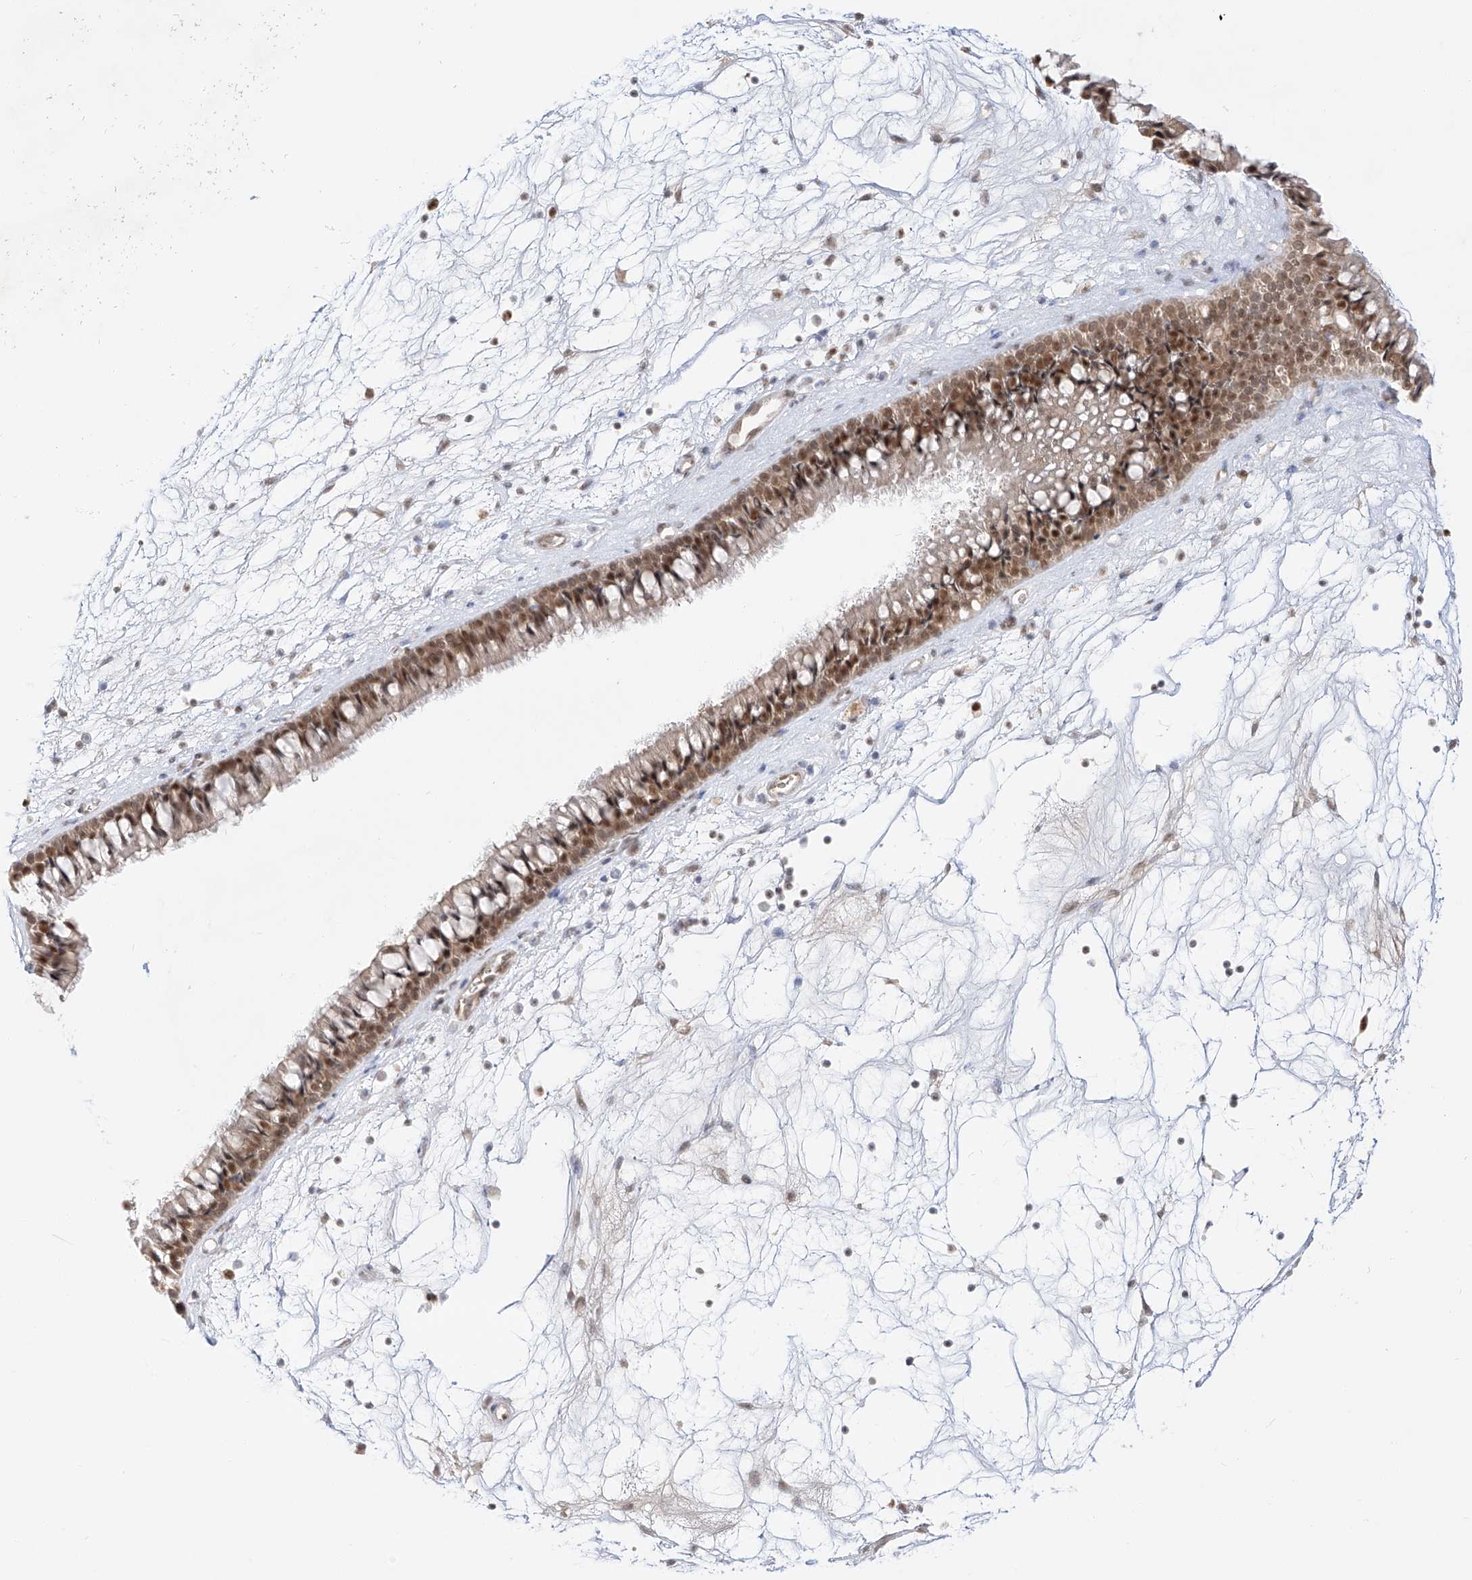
{"staining": {"intensity": "moderate", "quantity": ">75%", "location": "nuclear"}, "tissue": "nasopharynx", "cell_type": "Respiratory epithelial cells", "image_type": "normal", "snomed": [{"axis": "morphology", "description": "Normal tissue, NOS"}, {"axis": "topography", "description": "Nasopharynx"}], "caption": "The photomicrograph shows immunohistochemical staining of benign nasopharynx. There is moderate nuclear staining is present in about >75% of respiratory epithelial cells.", "gene": "POGK", "patient": {"sex": "male", "age": 64}}